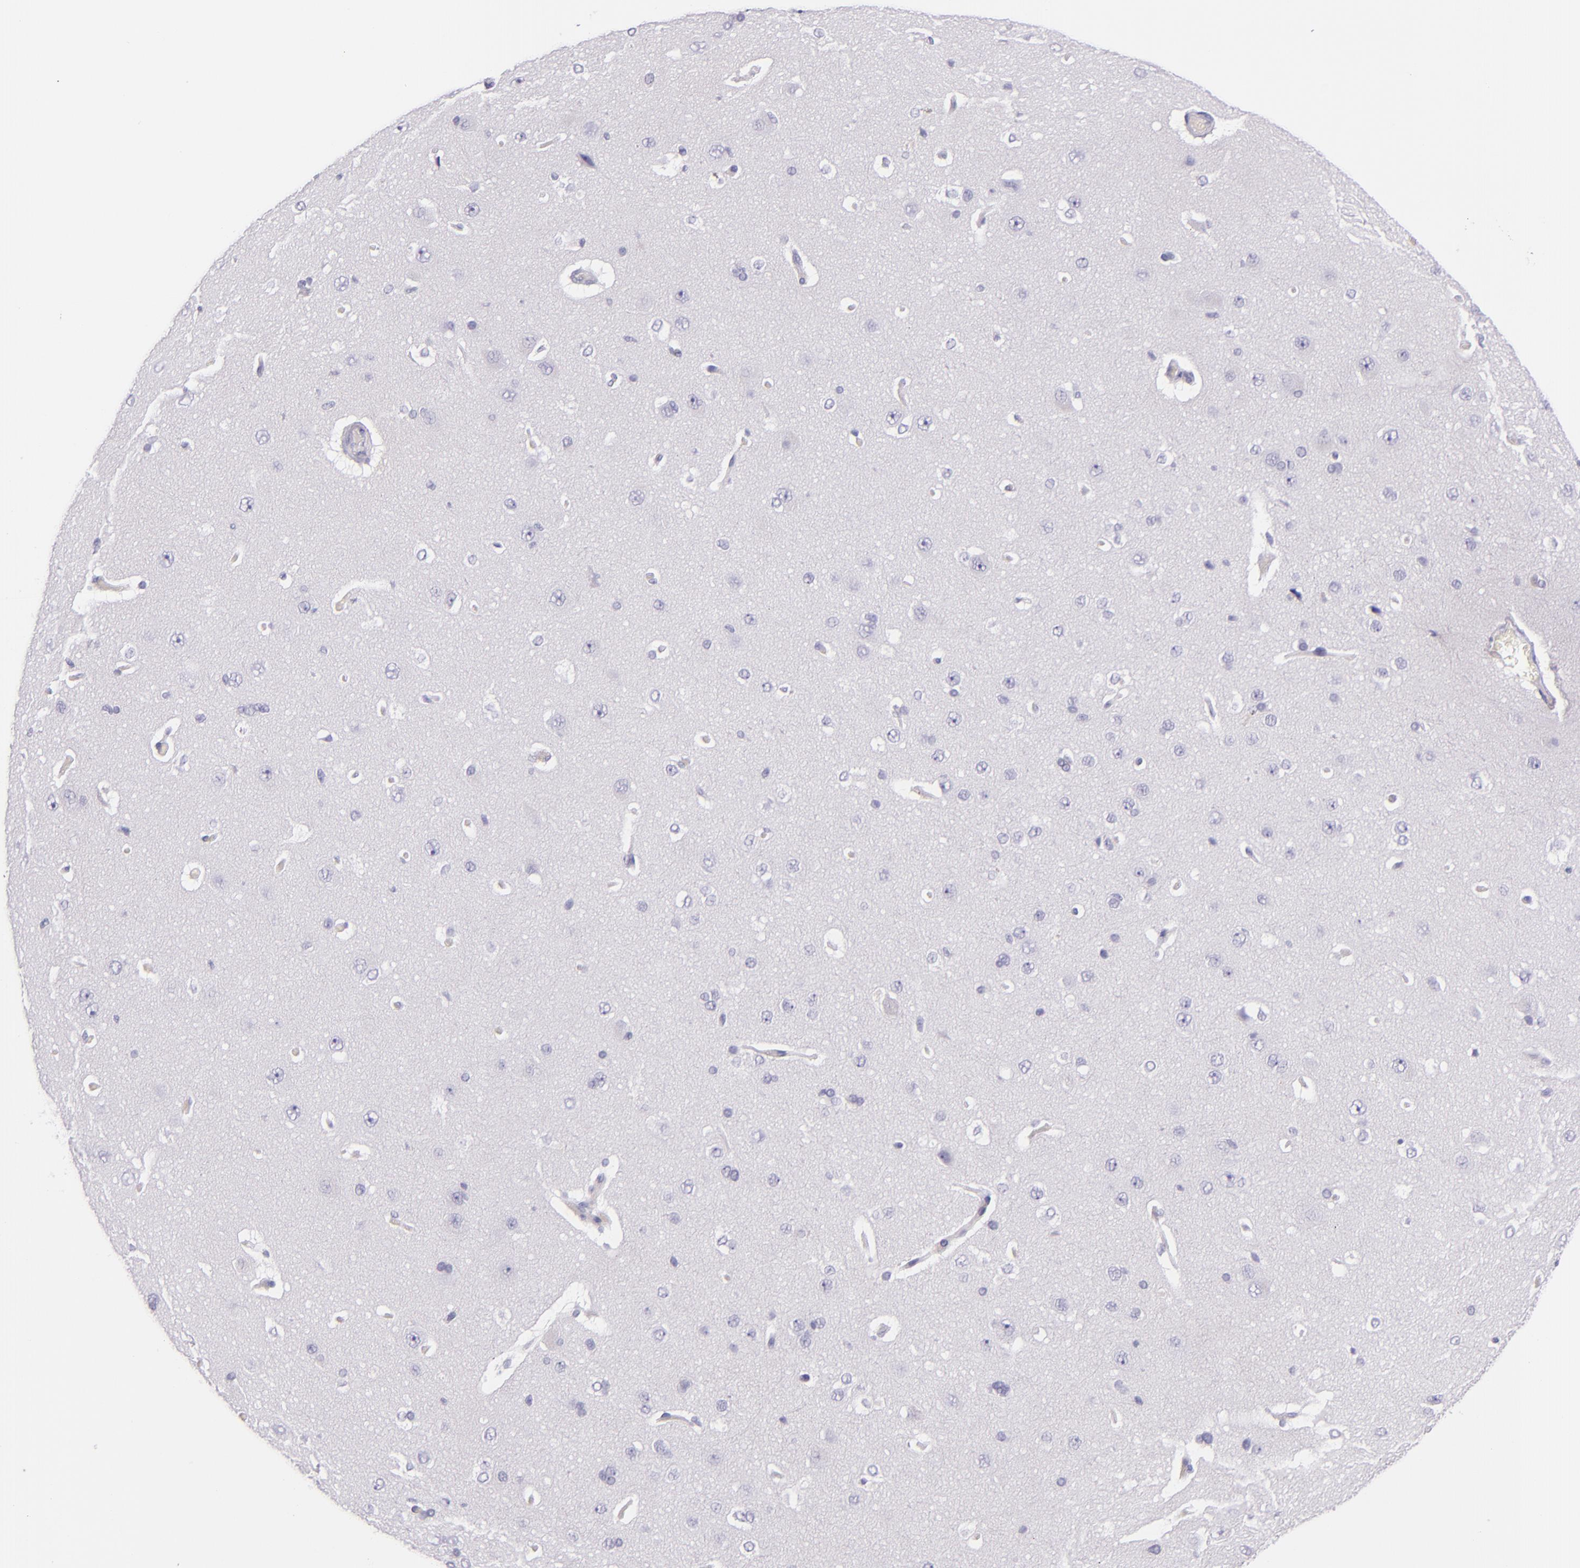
{"staining": {"intensity": "weak", "quantity": "<25%", "location": "cytoplasmic/membranous"}, "tissue": "cerebral cortex", "cell_type": "Endothelial cells", "image_type": "normal", "snomed": [{"axis": "morphology", "description": "Normal tissue, NOS"}, {"axis": "topography", "description": "Cerebral cortex"}], "caption": "This is an immunohistochemistry (IHC) histopathology image of unremarkable human cerebral cortex. There is no staining in endothelial cells.", "gene": "ICAM1", "patient": {"sex": "female", "age": 45}}